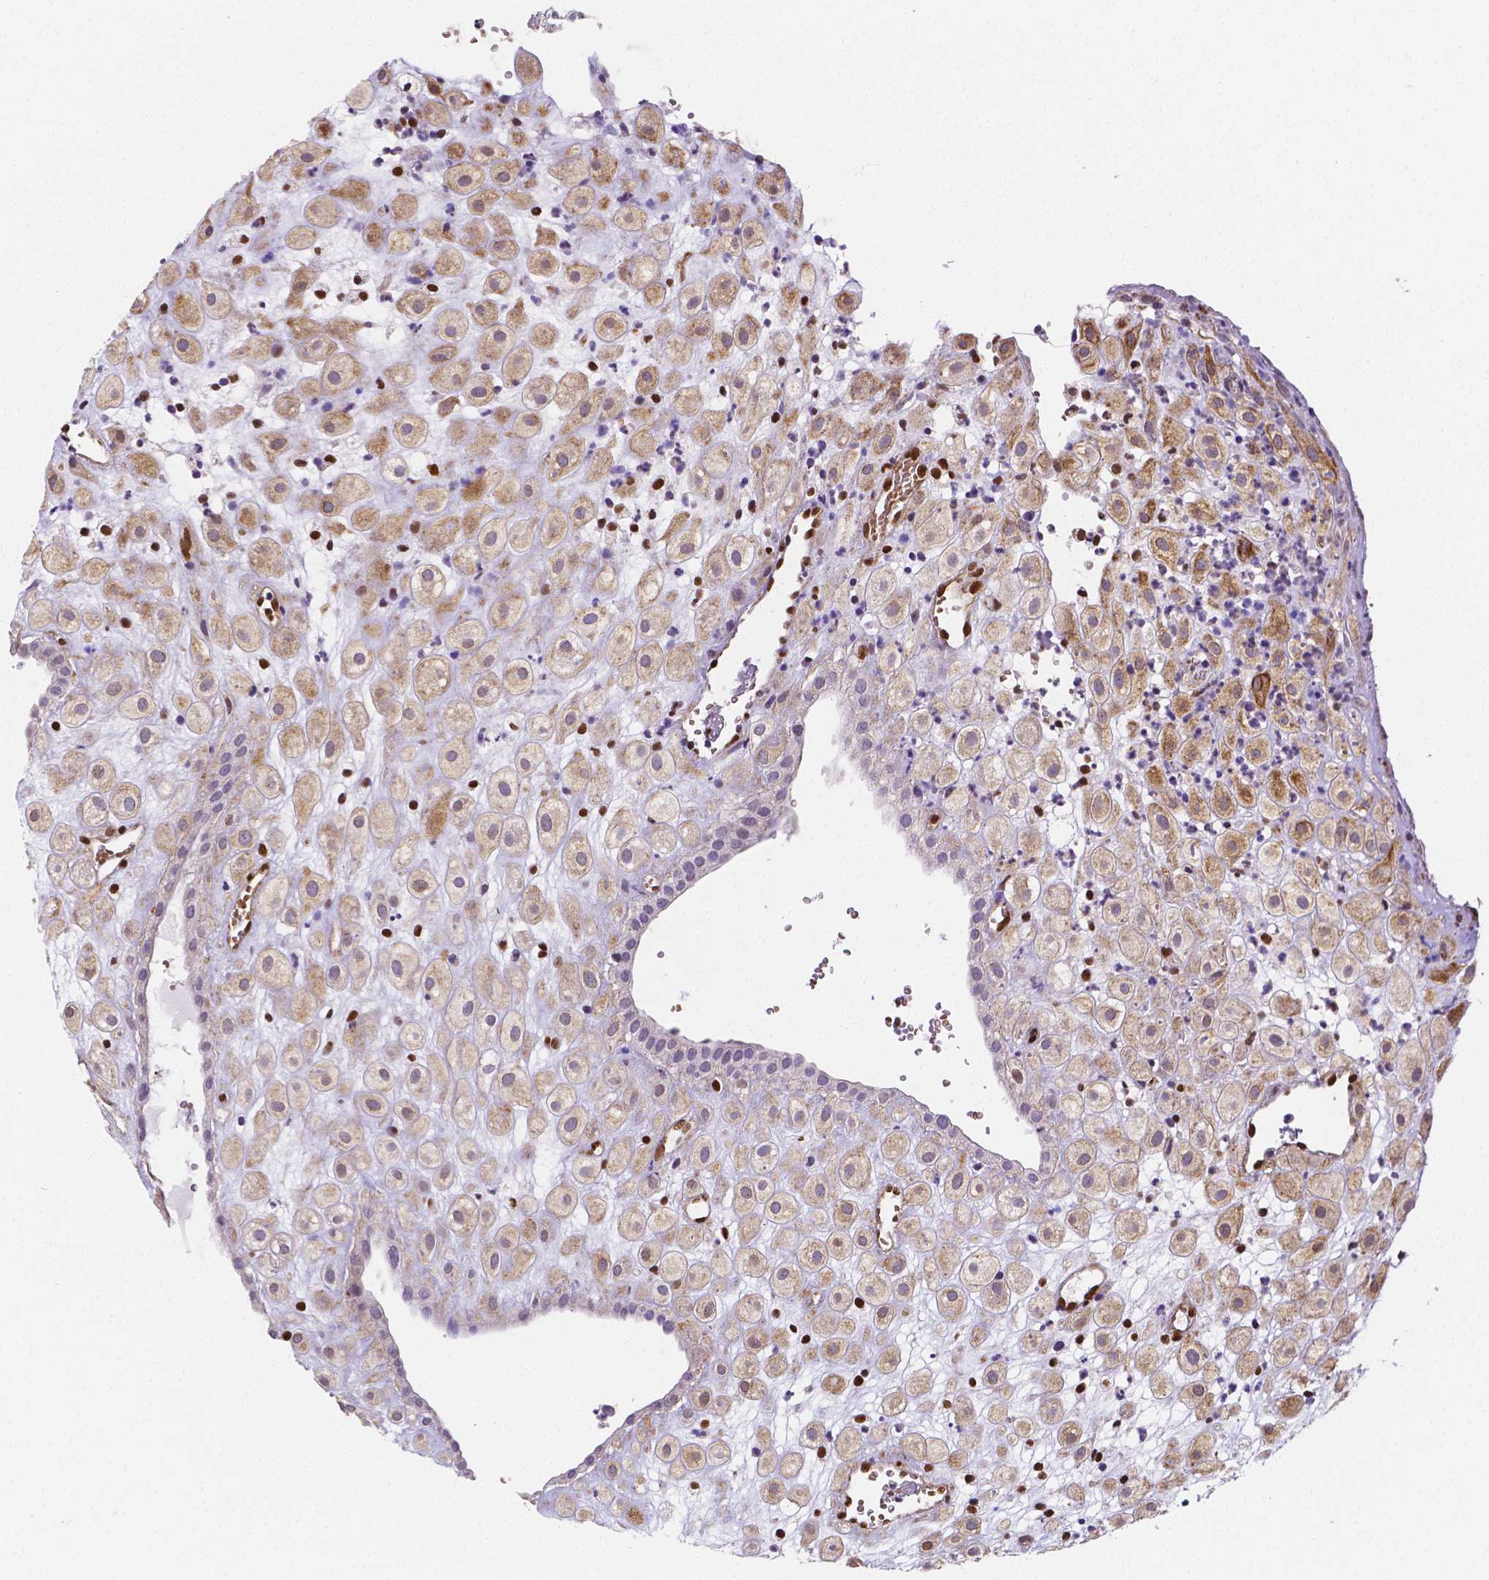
{"staining": {"intensity": "weak", "quantity": ">75%", "location": "cytoplasmic/membranous"}, "tissue": "placenta", "cell_type": "Decidual cells", "image_type": "normal", "snomed": [{"axis": "morphology", "description": "Normal tissue, NOS"}, {"axis": "topography", "description": "Placenta"}], "caption": "Weak cytoplasmic/membranous positivity is identified in about >75% of decidual cells in normal placenta.", "gene": "MEF2C", "patient": {"sex": "female", "age": 24}}